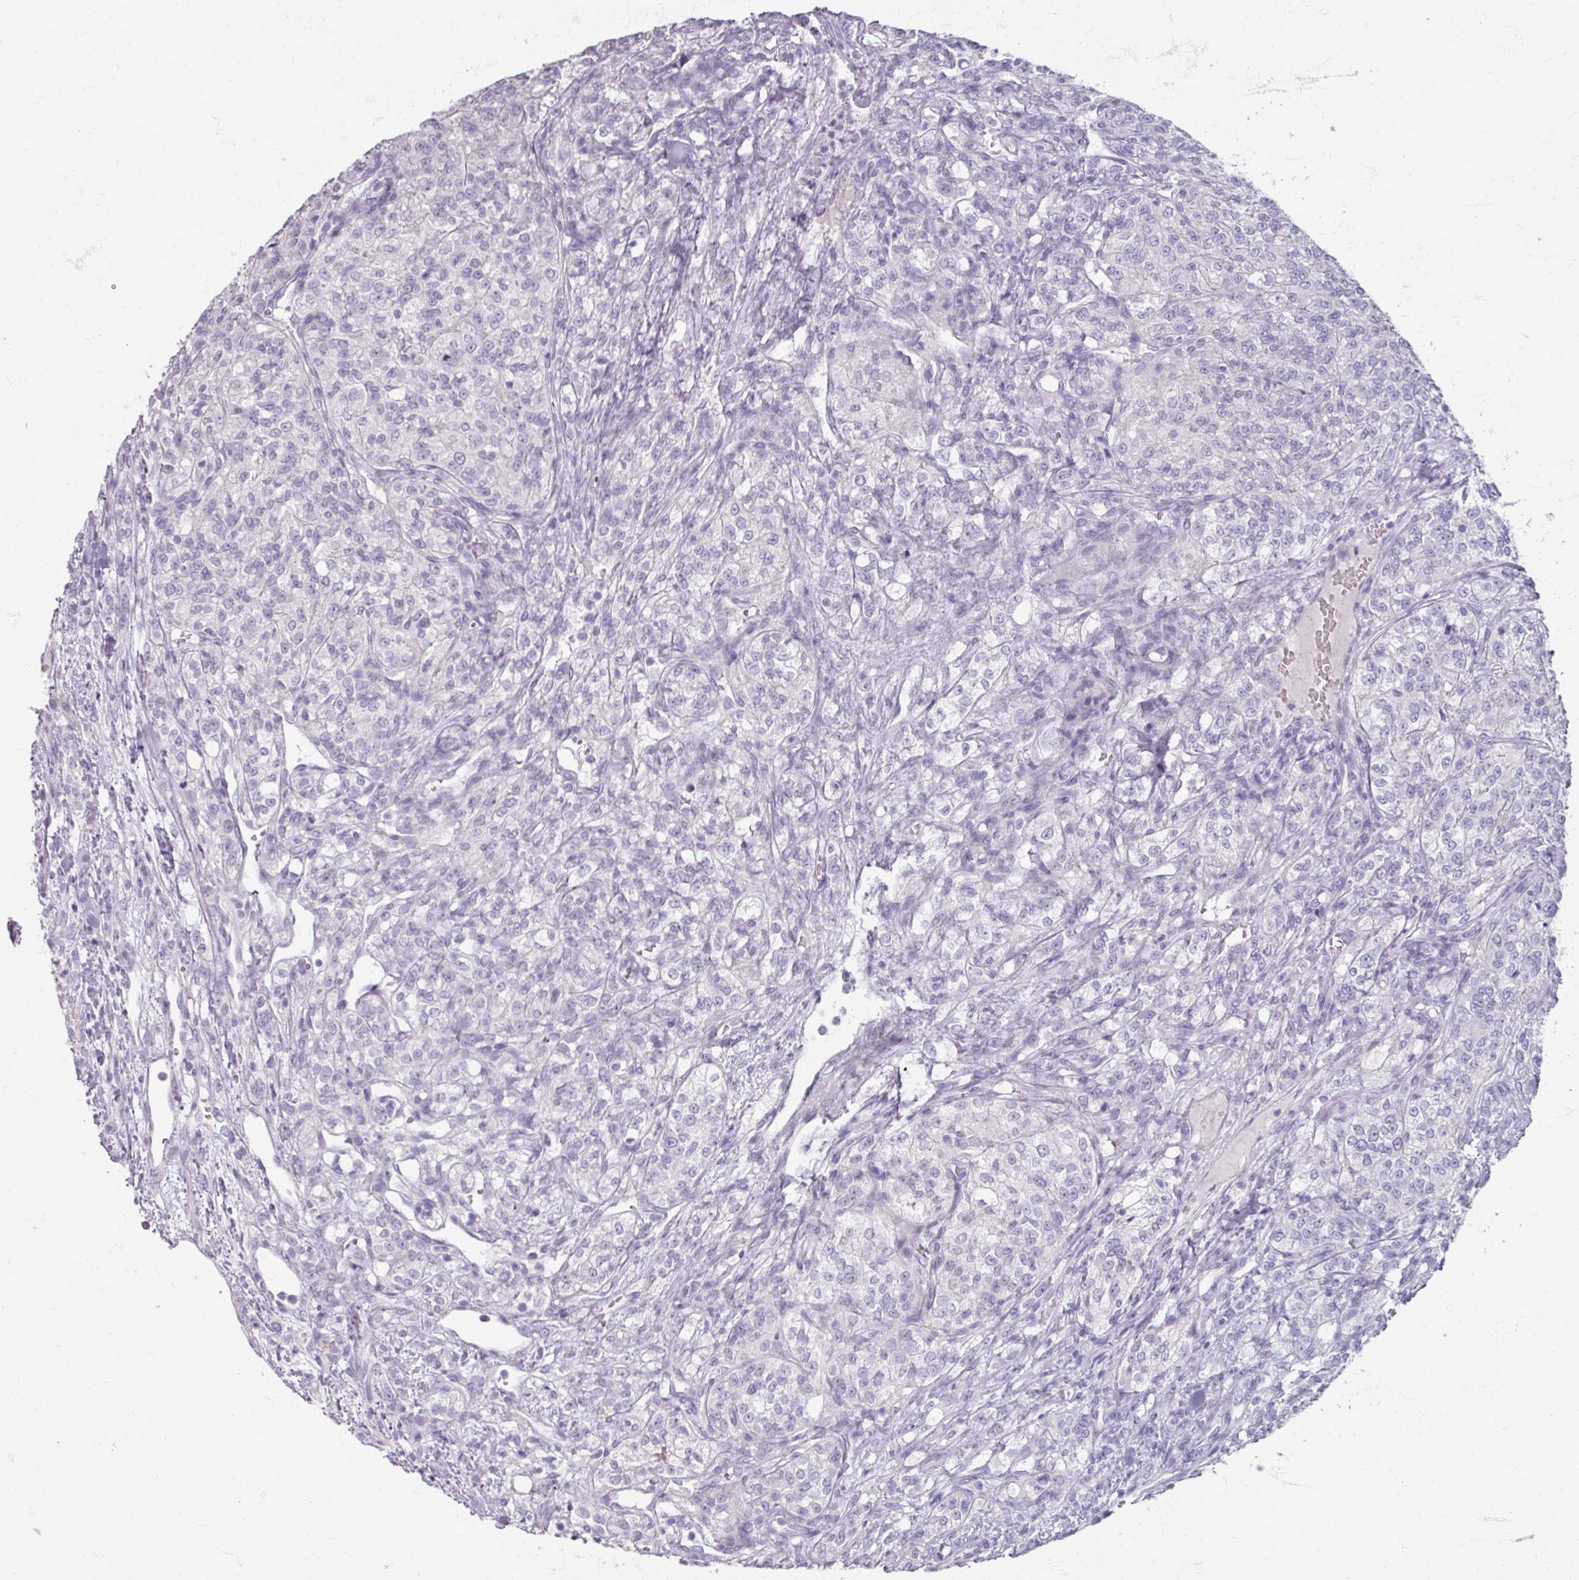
{"staining": {"intensity": "negative", "quantity": "none", "location": "none"}, "tissue": "renal cancer", "cell_type": "Tumor cells", "image_type": "cancer", "snomed": [{"axis": "morphology", "description": "Adenocarcinoma, NOS"}, {"axis": "topography", "description": "Kidney"}], "caption": "This is an IHC photomicrograph of human adenocarcinoma (renal). There is no expression in tumor cells.", "gene": "TG", "patient": {"sex": "female", "age": 63}}